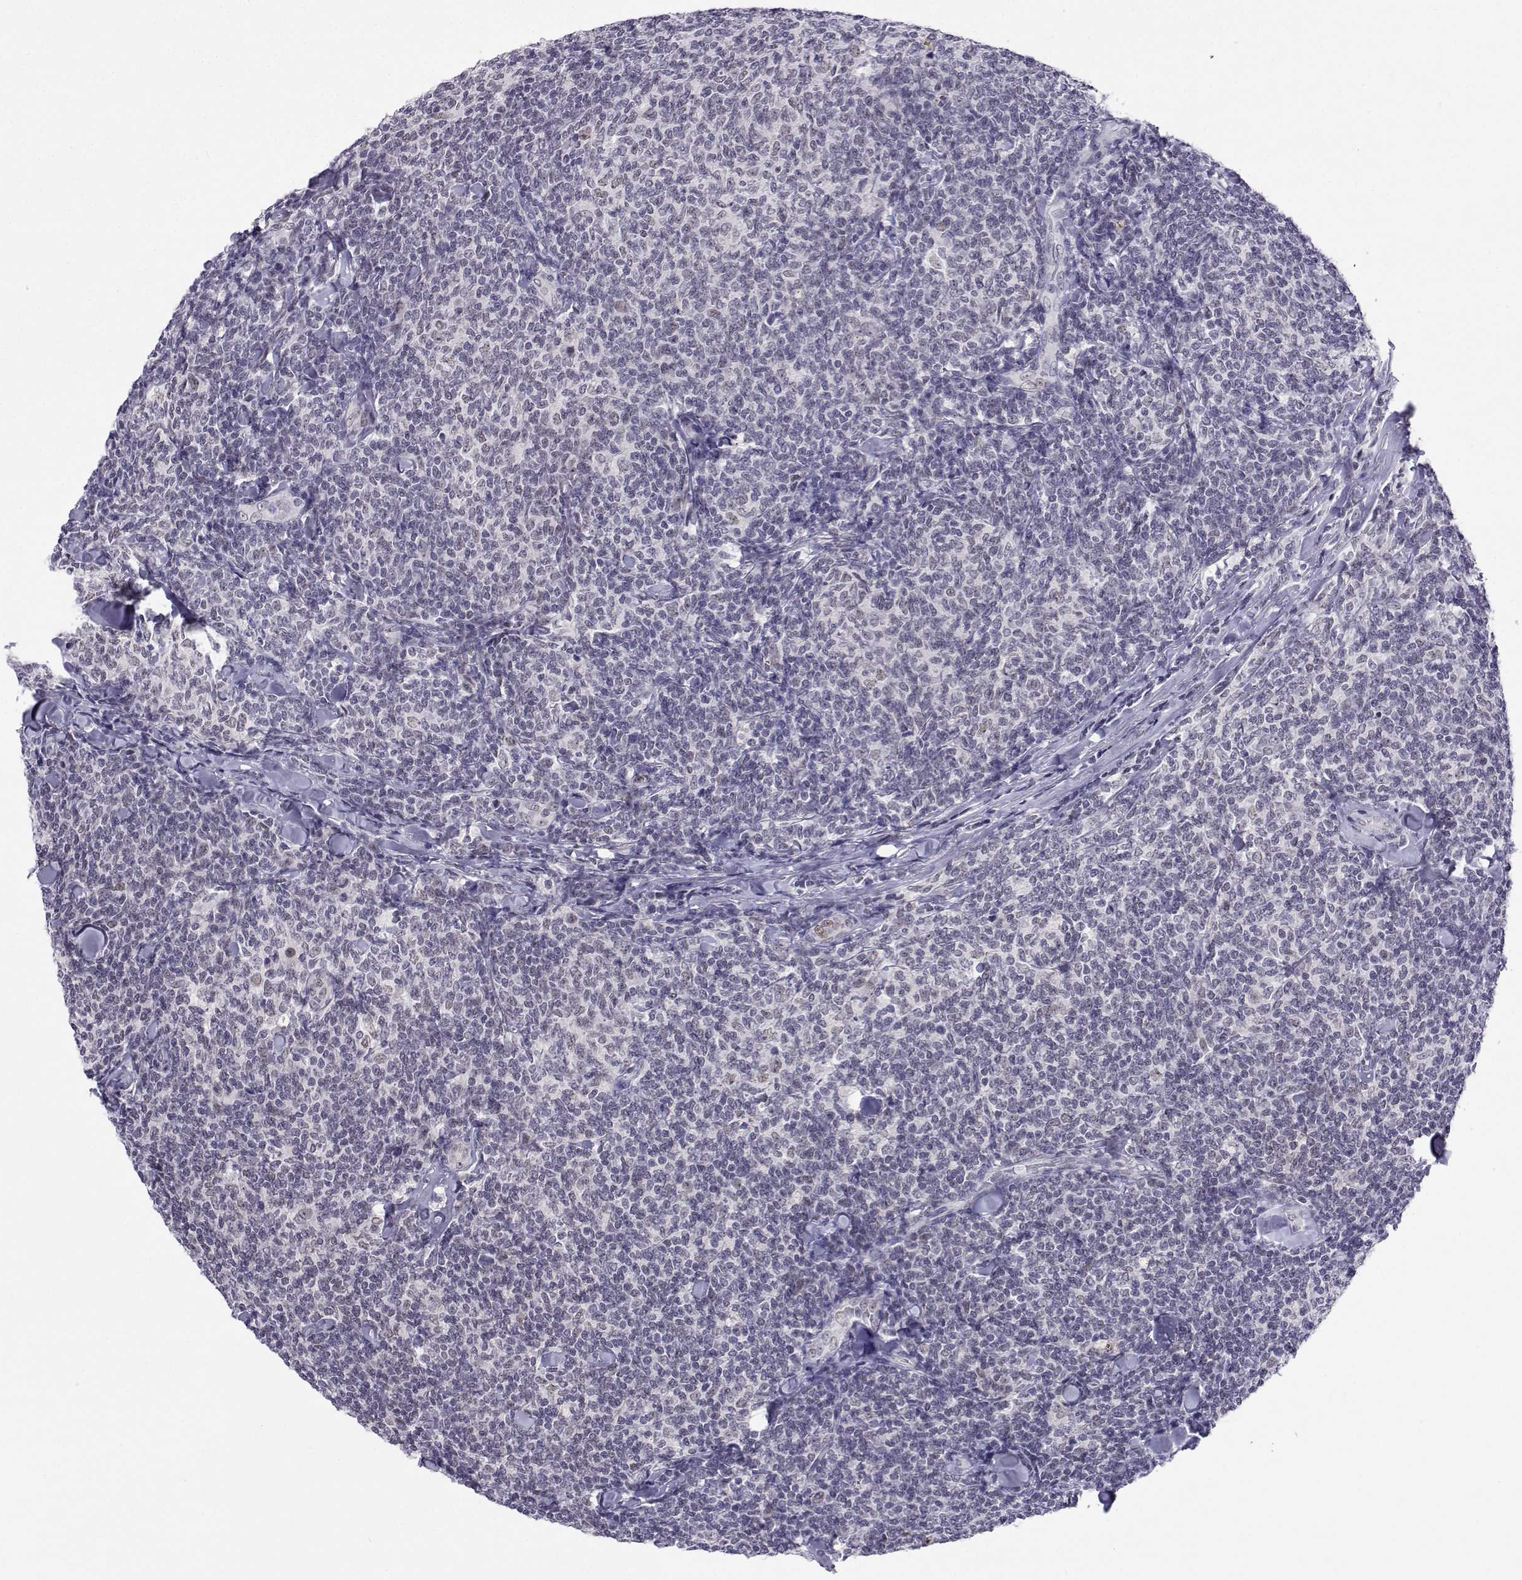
{"staining": {"intensity": "negative", "quantity": "none", "location": "none"}, "tissue": "lymphoma", "cell_type": "Tumor cells", "image_type": "cancer", "snomed": [{"axis": "morphology", "description": "Malignant lymphoma, non-Hodgkin's type, Low grade"}, {"axis": "topography", "description": "Lymph node"}], "caption": "This is an IHC histopathology image of human low-grade malignant lymphoma, non-Hodgkin's type. There is no staining in tumor cells.", "gene": "MED26", "patient": {"sex": "female", "age": 56}}